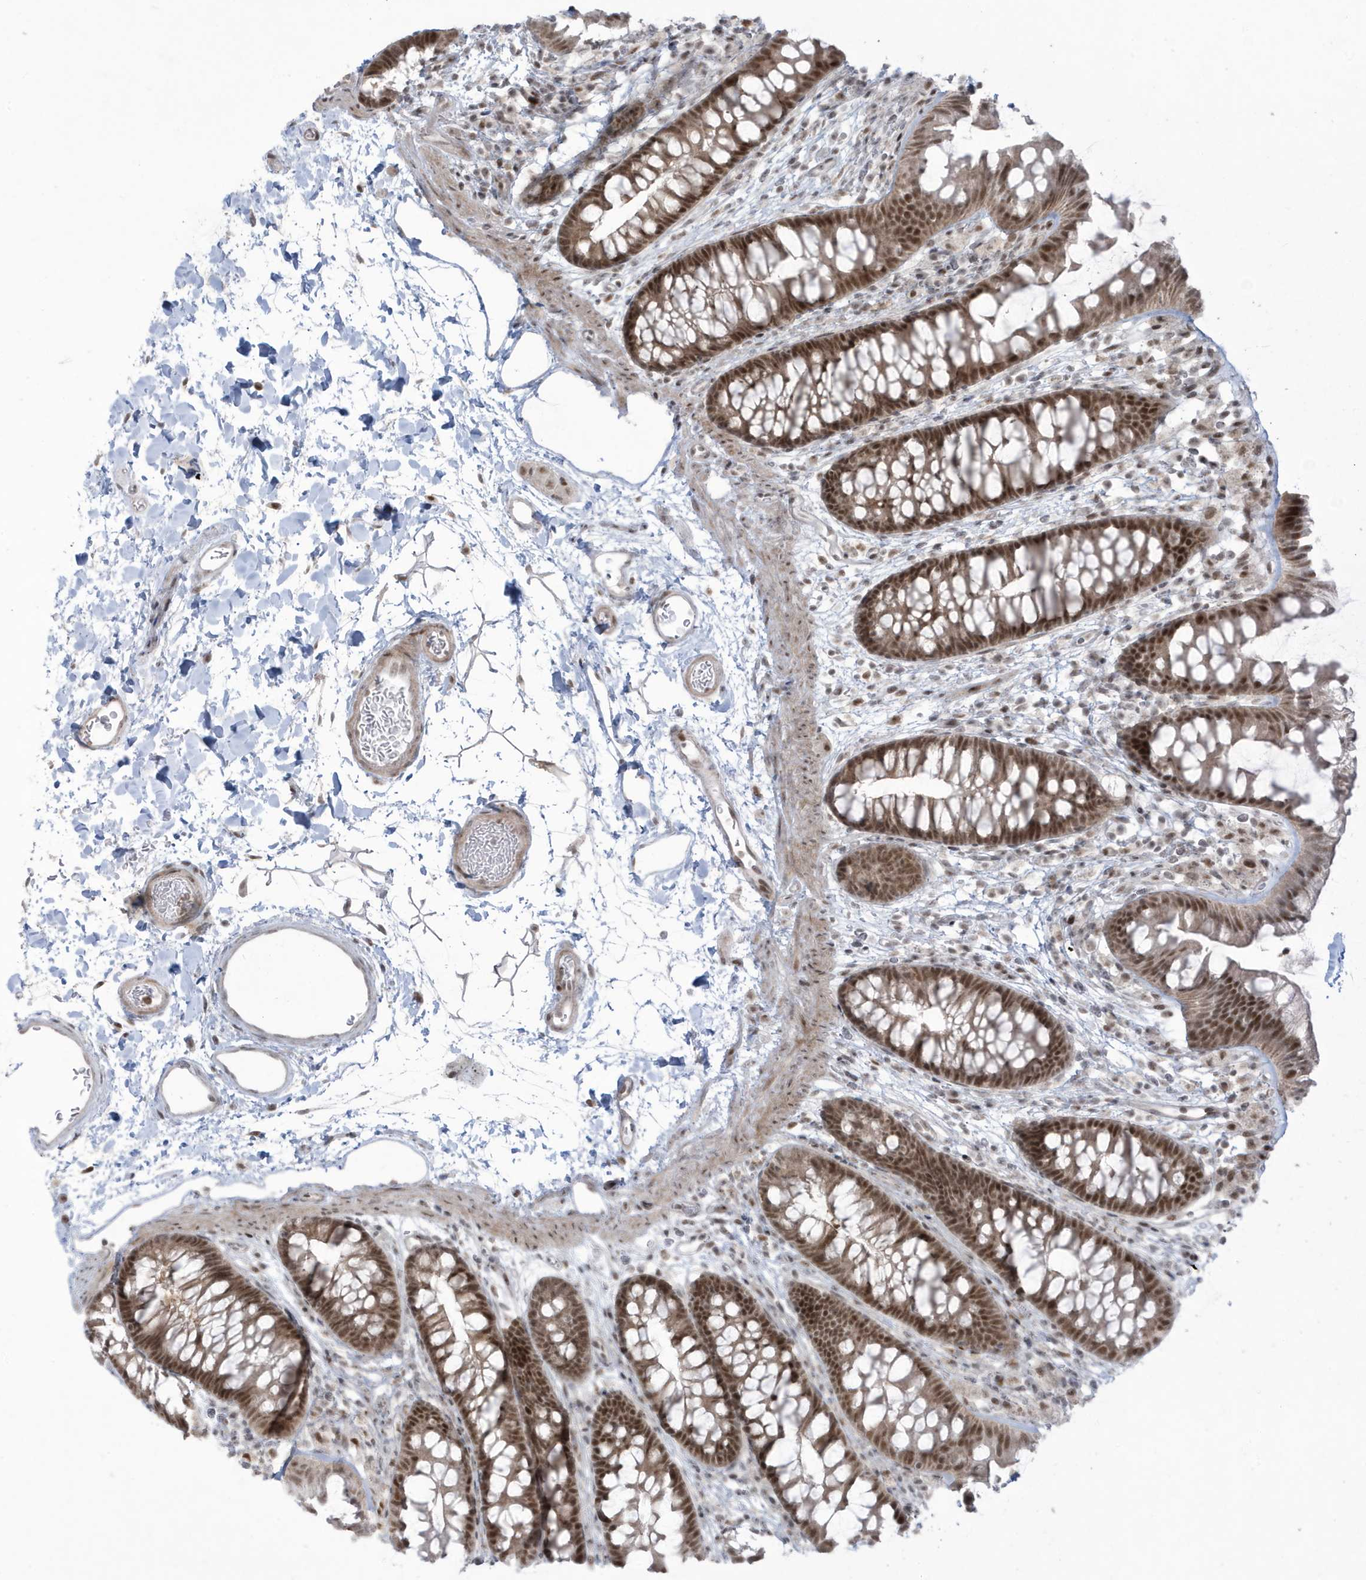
{"staining": {"intensity": "weak", "quantity": ">75%", "location": "cytoplasmic/membranous,nuclear"}, "tissue": "colon", "cell_type": "Endothelial cells", "image_type": "normal", "snomed": [{"axis": "morphology", "description": "Normal tissue, NOS"}, {"axis": "topography", "description": "Colon"}], "caption": "A brown stain shows weak cytoplasmic/membranous,nuclear expression of a protein in endothelial cells of normal human colon. (DAB IHC with brightfield microscopy, high magnification).", "gene": "C1orf52", "patient": {"sex": "female", "age": 62}}